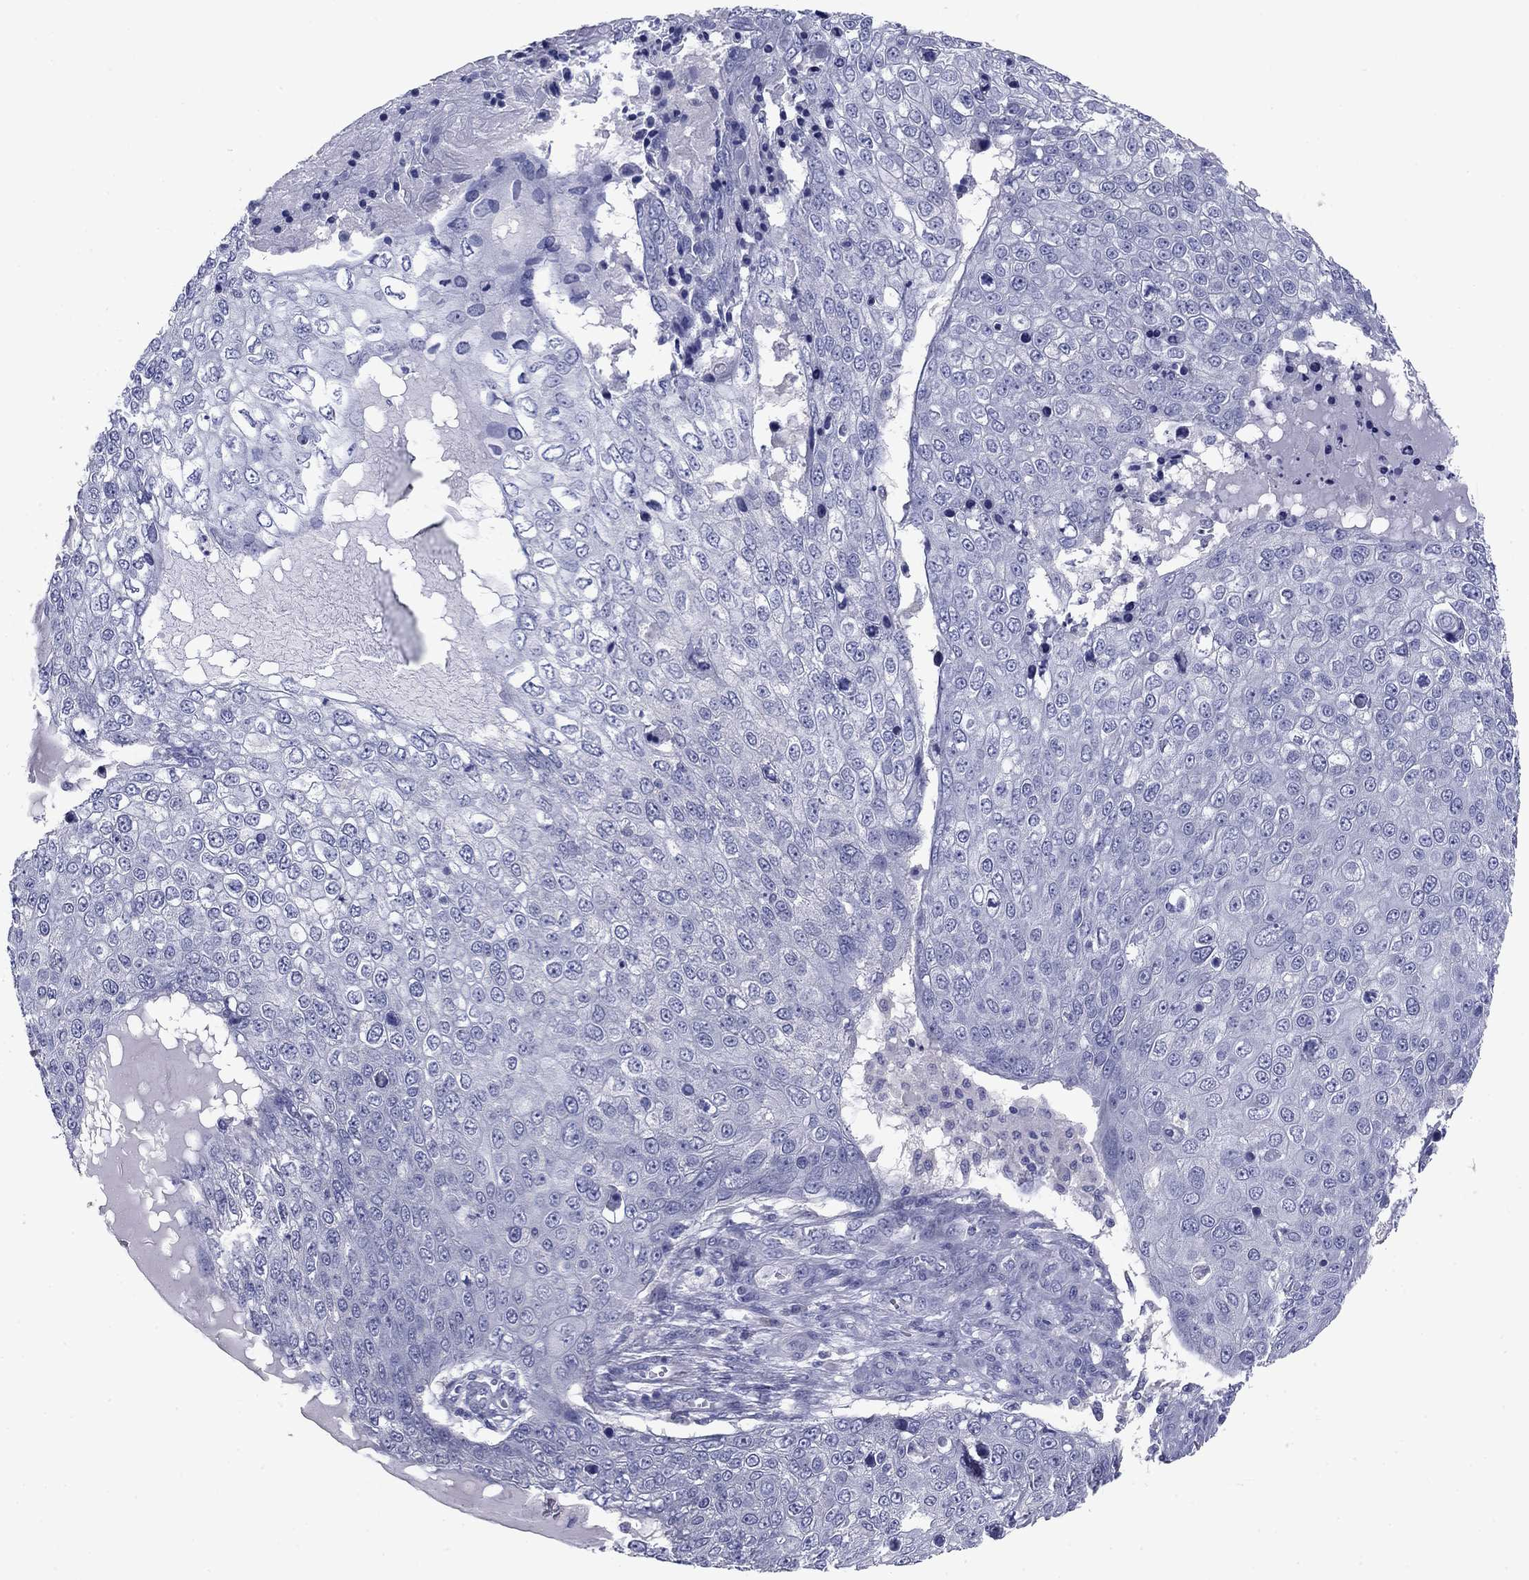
{"staining": {"intensity": "negative", "quantity": "none", "location": "none"}, "tissue": "skin cancer", "cell_type": "Tumor cells", "image_type": "cancer", "snomed": [{"axis": "morphology", "description": "Squamous cell carcinoma, NOS"}, {"axis": "topography", "description": "Skin"}], "caption": "This is an immunohistochemistry (IHC) micrograph of skin squamous cell carcinoma. There is no staining in tumor cells.", "gene": "GRK7", "patient": {"sex": "male", "age": 71}}